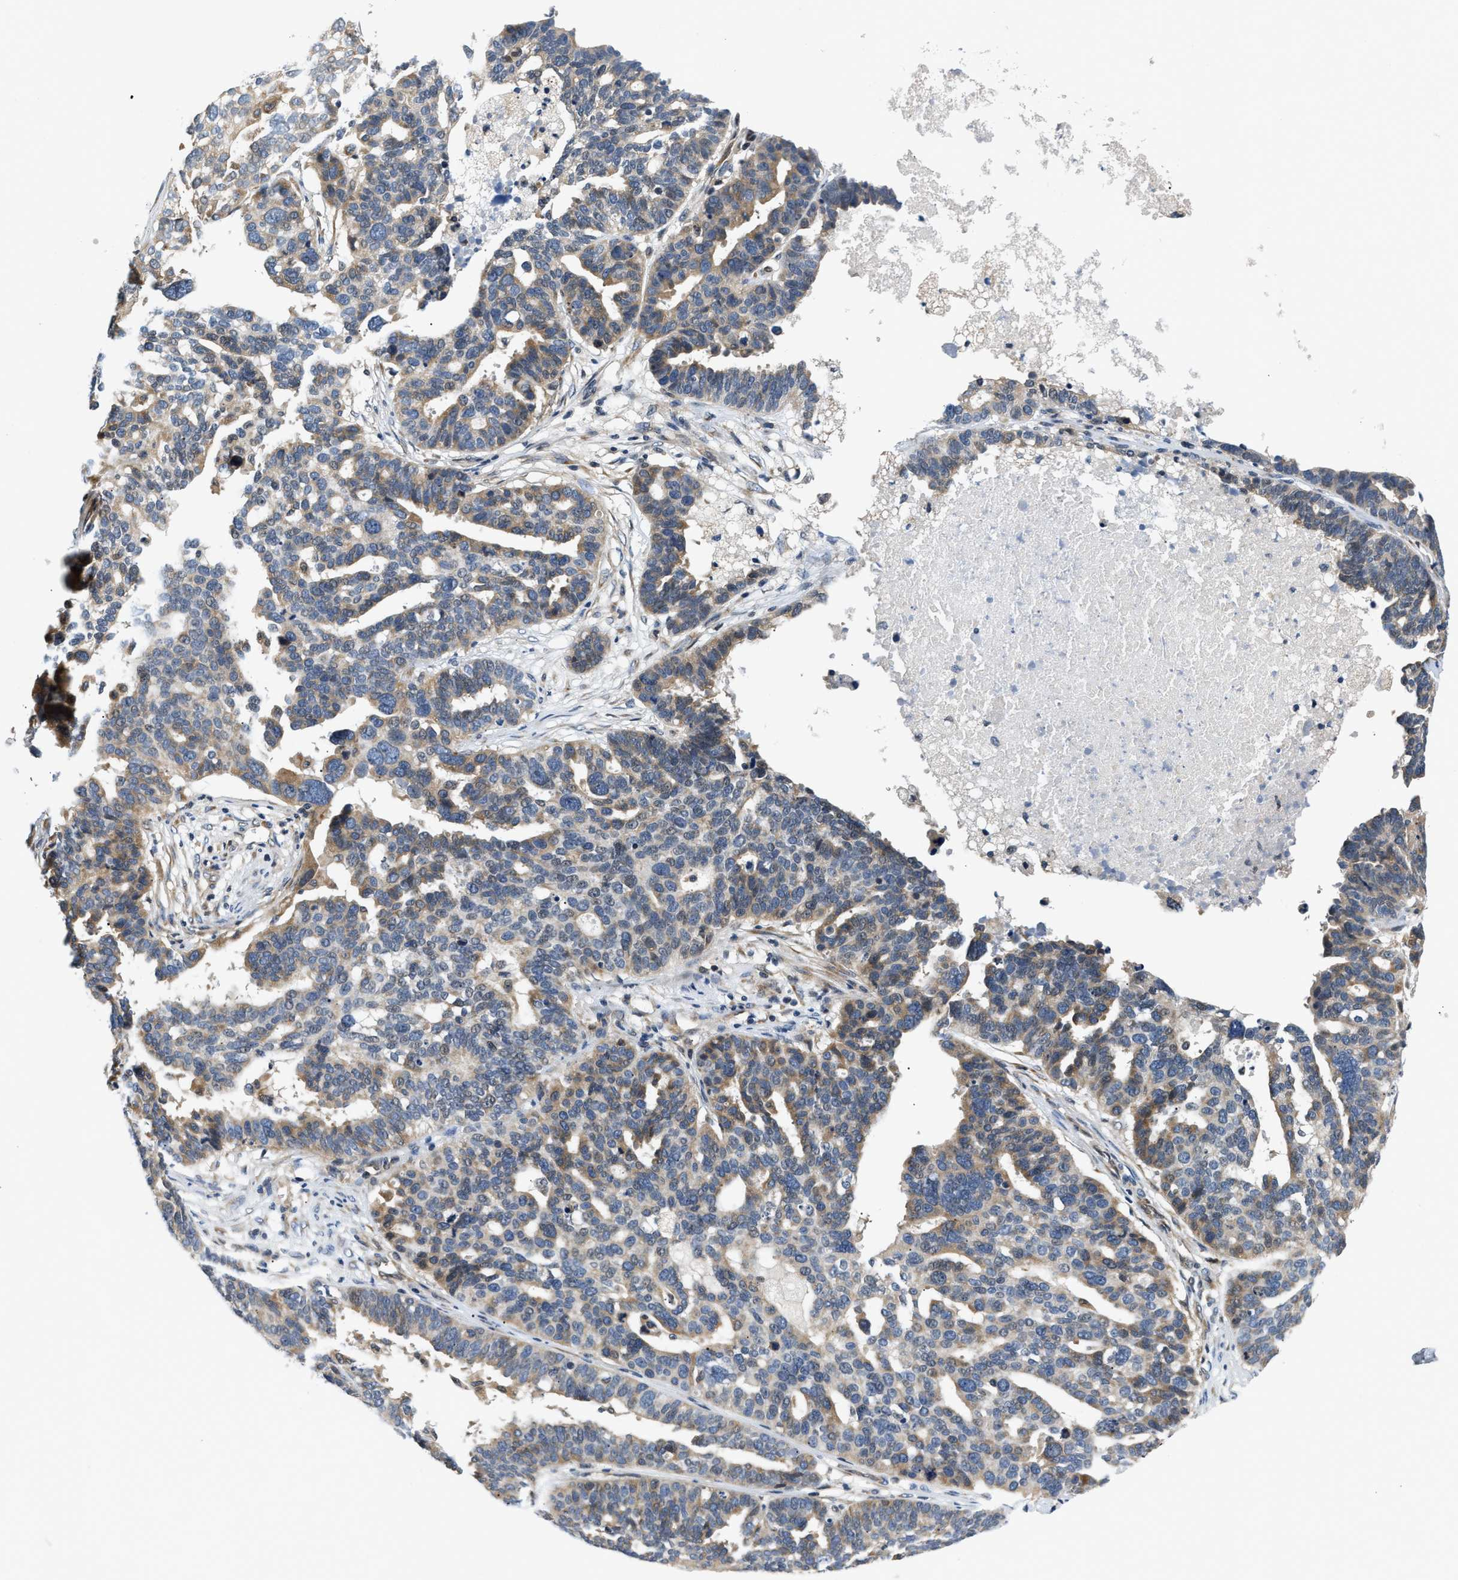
{"staining": {"intensity": "weak", "quantity": "25%-75%", "location": "cytoplasmic/membranous"}, "tissue": "ovarian cancer", "cell_type": "Tumor cells", "image_type": "cancer", "snomed": [{"axis": "morphology", "description": "Cystadenocarcinoma, serous, NOS"}, {"axis": "topography", "description": "Ovary"}], "caption": "Serous cystadenocarcinoma (ovarian) stained with a protein marker demonstrates weak staining in tumor cells.", "gene": "TNIP2", "patient": {"sex": "female", "age": 59}}